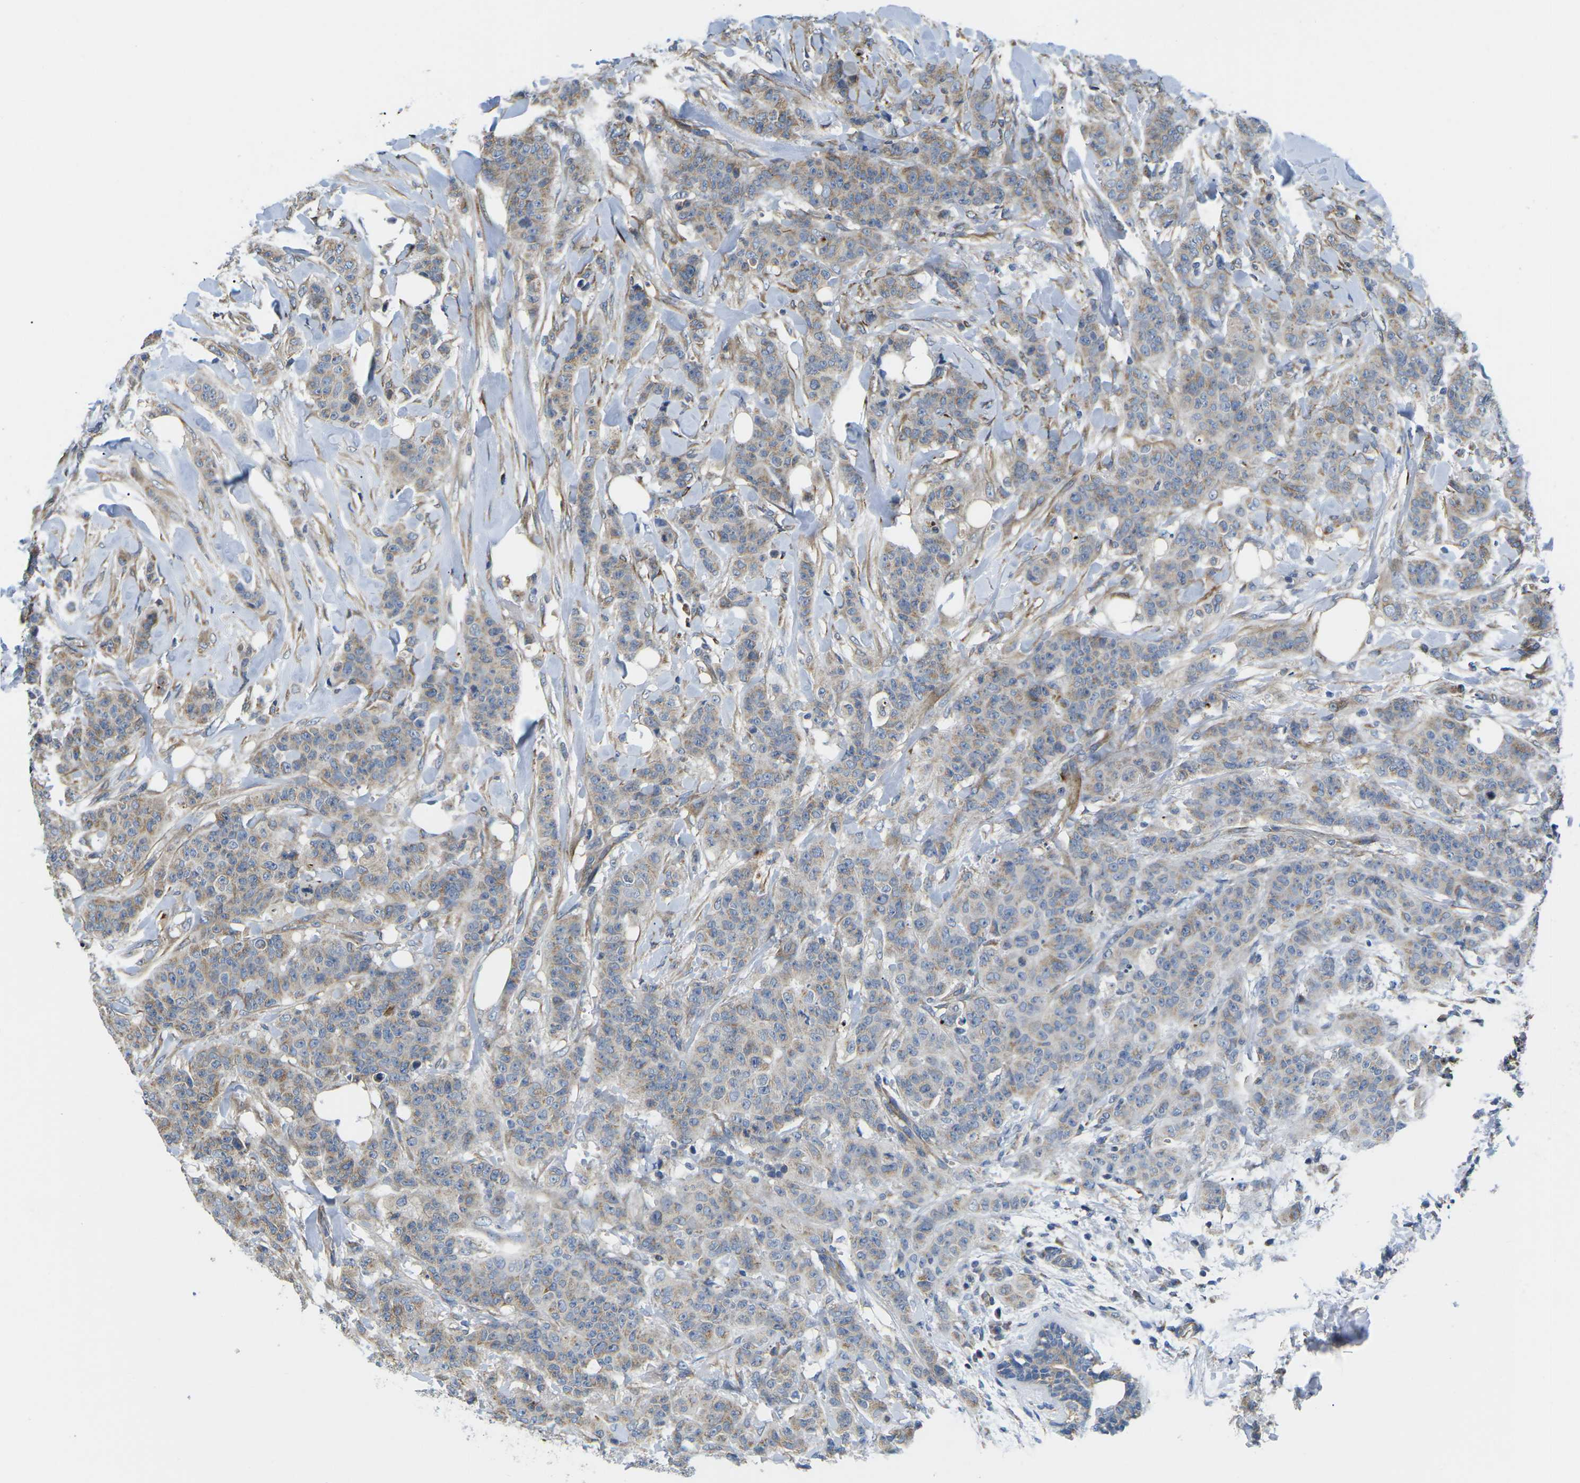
{"staining": {"intensity": "moderate", "quantity": "25%-75%", "location": "cytoplasmic/membranous"}, "tissue": "breast cancer", "cell_type": "Tumor cells", "image_type": "cancer", "snomed": [{"axis": "morphology", "description": "Normal tissue, NOS"}, {"axis": "morphology", "description": "Duct carcinoma"}, {"axis": "topography", "description": "Breast"}], "caption": "Immunohistochemistry (DAB) staining of human breast infiltrating ductal carcinoma reveals moderate cytoplasmic/membranous protein positivity in about 25%-75% of tumor cells. The protein is shown in brown color, while the nuclei are stained blue.", "gene": "TMEFF2", "patient": {"sex": "female", "age": 40}}